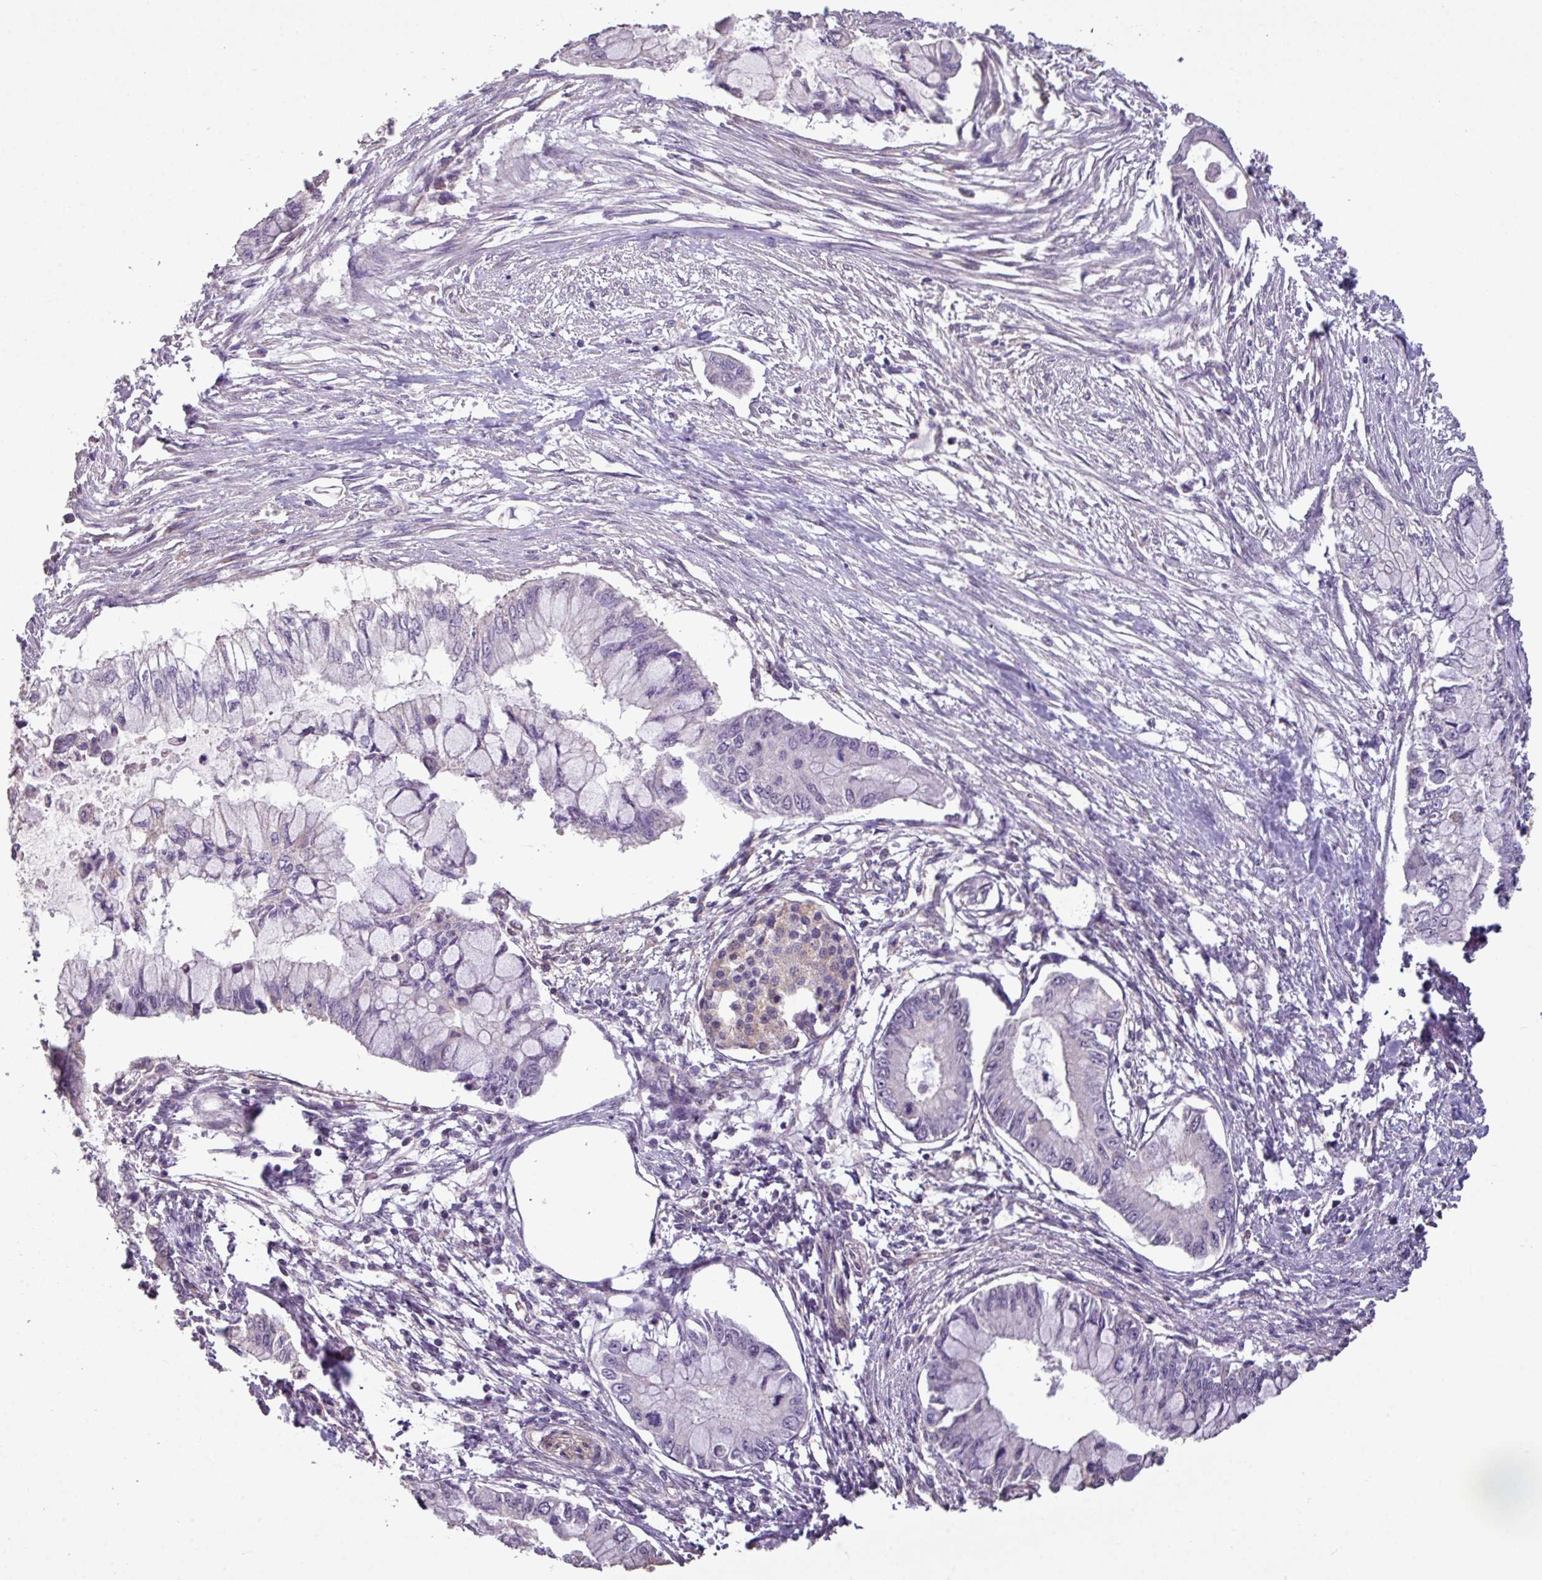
{"staining": {"intensity": "negative", "quantity": "none", "location": "none"}, "tissue": "pancreatic cancer", "cell_type": "Tumor cells", "image_type": "cancer", "snomed": [{"axis": "morphology", "description": "Adenocarcinoma, NOS"}, {"axis": "topography", "description": "Pancreas"}], "caption": "This is an immunohistochemistry (IHC) photomicrograph of human adenocarcinoma (pancreatic). There is no expression in tumor cells.", "gene": "NHSL2", "patient": {"sex": "male", "age": 48}}